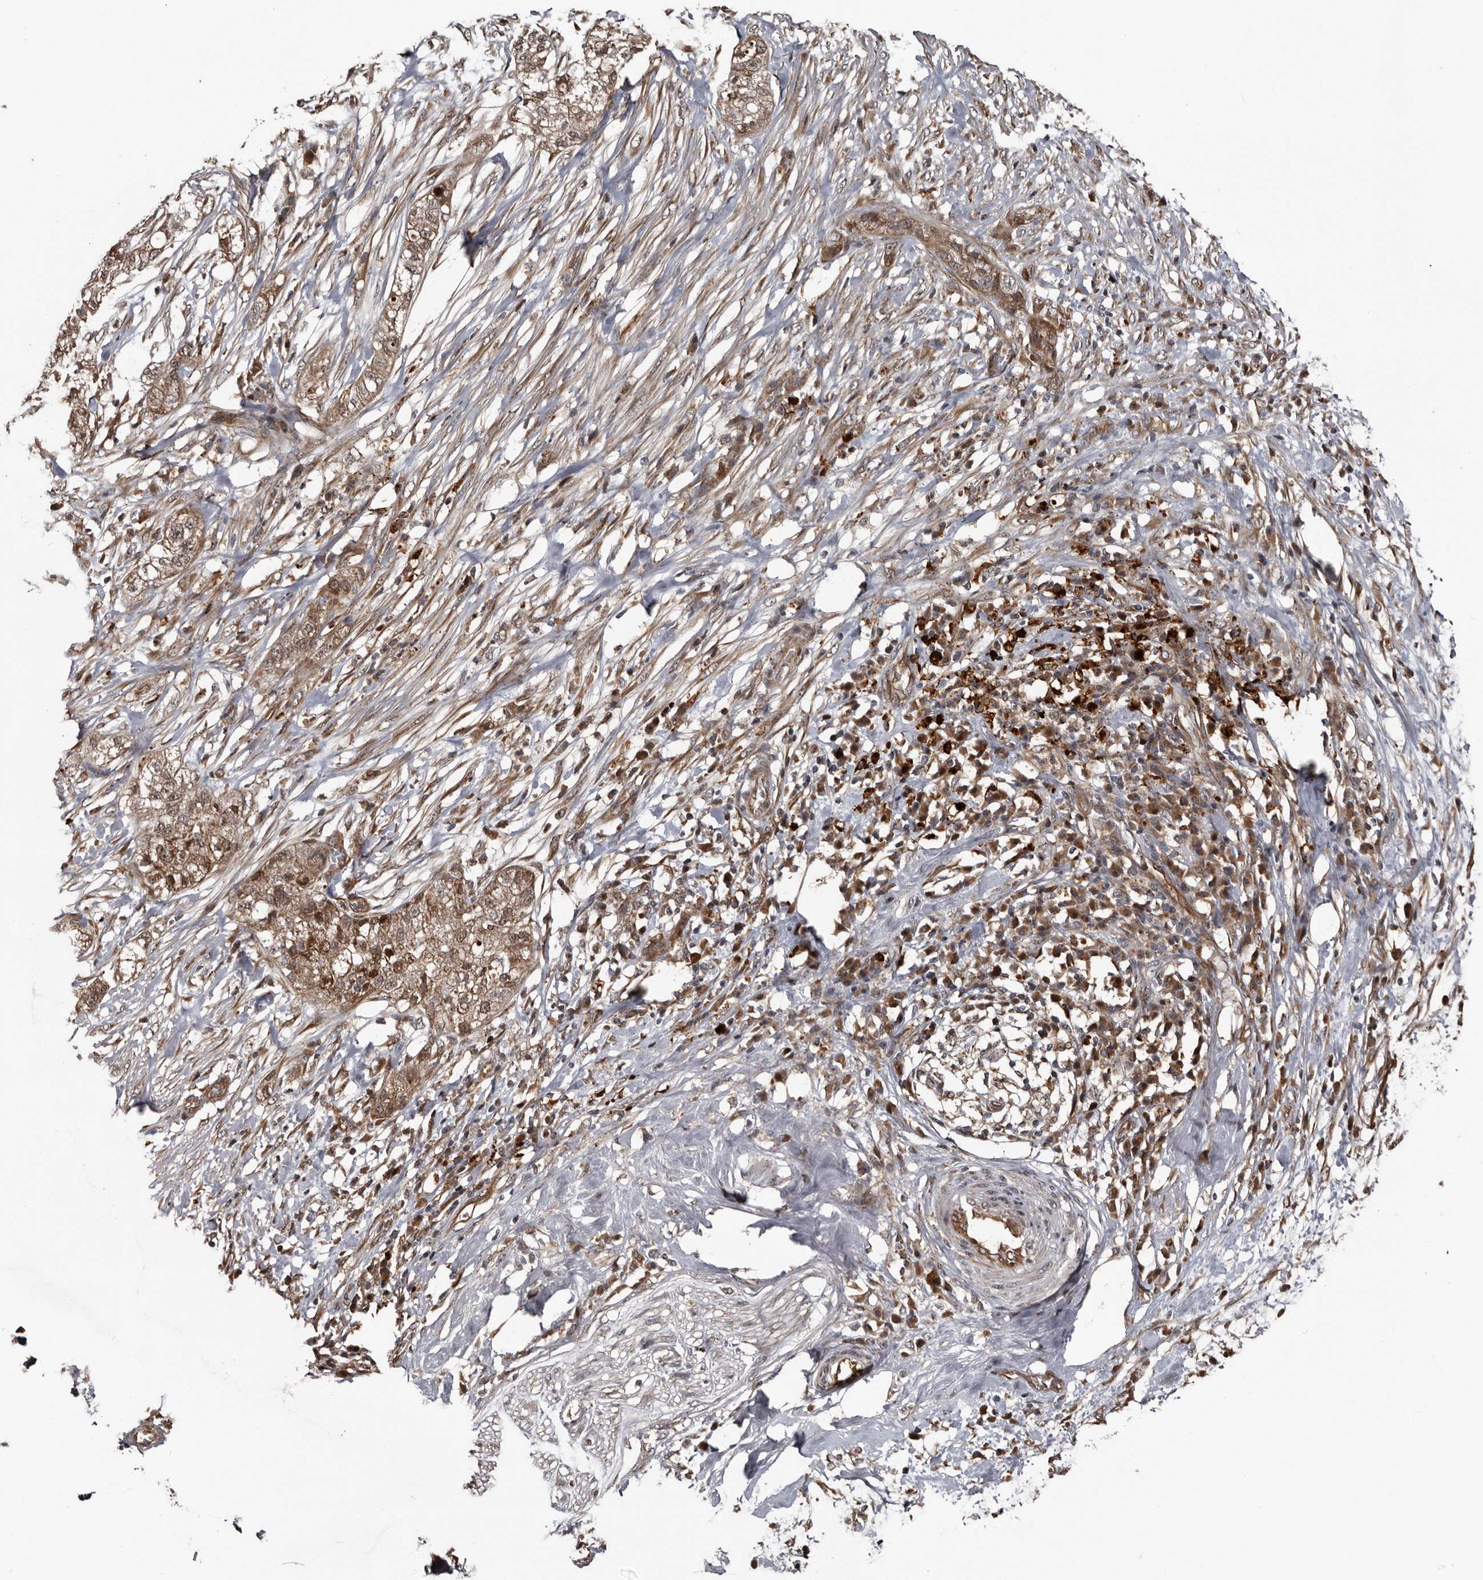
{"staining": {"intensity": "moderate", "quantity": ">75%", "location": "cytoplasmic/membranous,nuclear"}, "tissue": "pancreatic cancer", "cell_type": "Tumor cells", "image_type": "cancer", "snomed": [{"axis": "morphology", "description": "Adenocarcinoma, NOS"}, {"axis": "topography", "description": "Pancreas"}], "caption": "Immunohistochemical staining of human pancreatic adenocarcinoma exhibits moderate cytoplasmic/membranous and nuclear protein staining in about >75% of tumor cells.", "gene": "SERTAD4", "patient": {"sex": "female", "age": 78}}